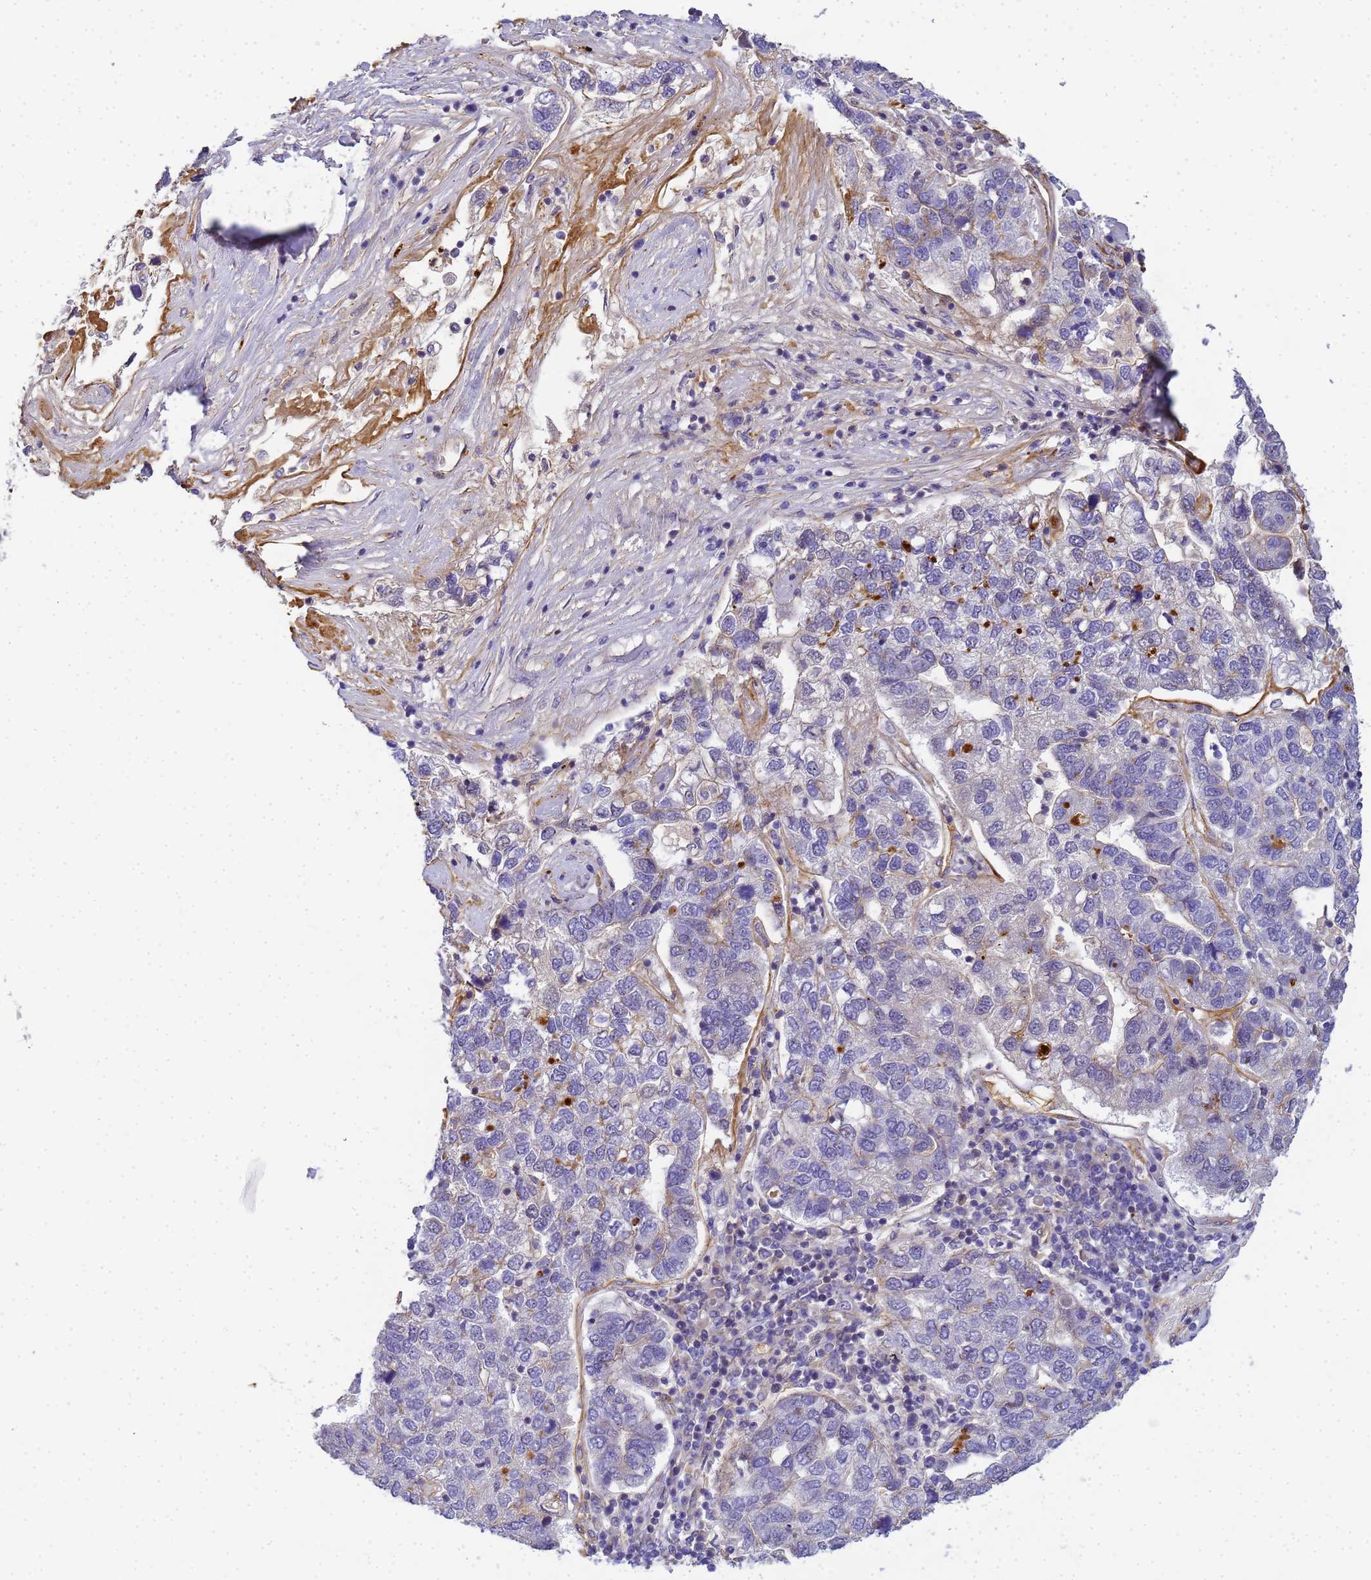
{"staining": {"intensity": "negative", "quantity": "none", "location": "none"}, "tissue": "pancreatic cancer", "cell_type": "Tumor cells", "image_type": "cancer", "snomed": [{"axis": "morphology", "description": "Adenocarcinoma, NOS"}, {"axis": "topography", "description": "Pancreas"}], "caption": "Immunohistochemistry histopathology image of pancreatic adenocarcinoma stained for a protein (brown), which exhibits no staining in tumor cells.", "gene": "MYL12A", "patient": {"sex": "female", "age": 61}}